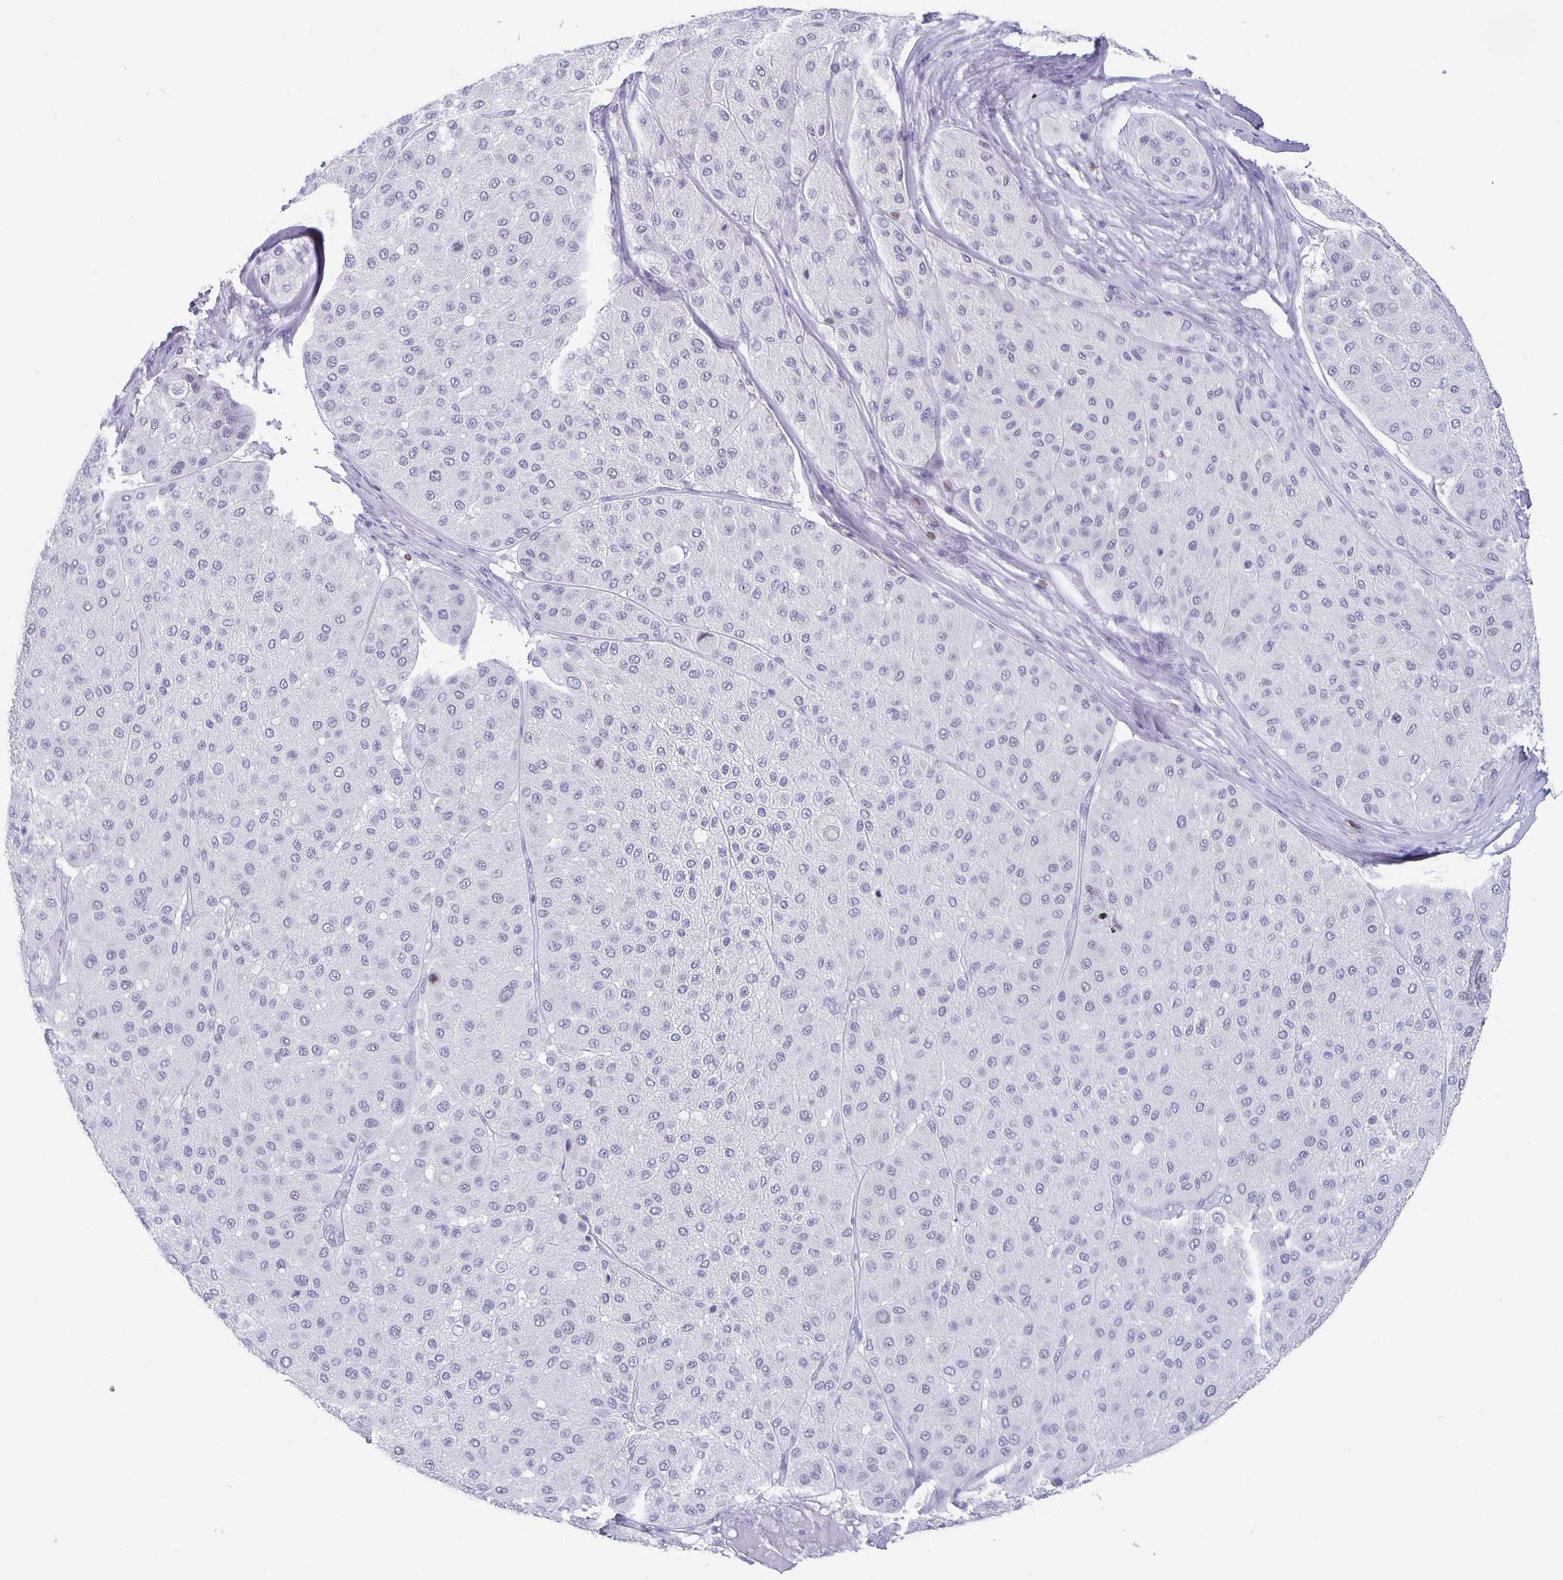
{"staining": {"intensity": "negative", "quantity": "none", "location": "none"}, "tissue": "melanoma", "cell_type": "Tumor cells", "image_type": "cancer", "snomed": [{"axis": "morphology", "description": "Malignant melanoma, Metastatic site"}, {"axis": "topography", "description": "Smooth muscle"}], "caption": "Immunohistochemical staining of human melanoma displays no significant staining in tumor cells.", "gene": "SATB2", "patient": {"sex": "male", "age": 41}}